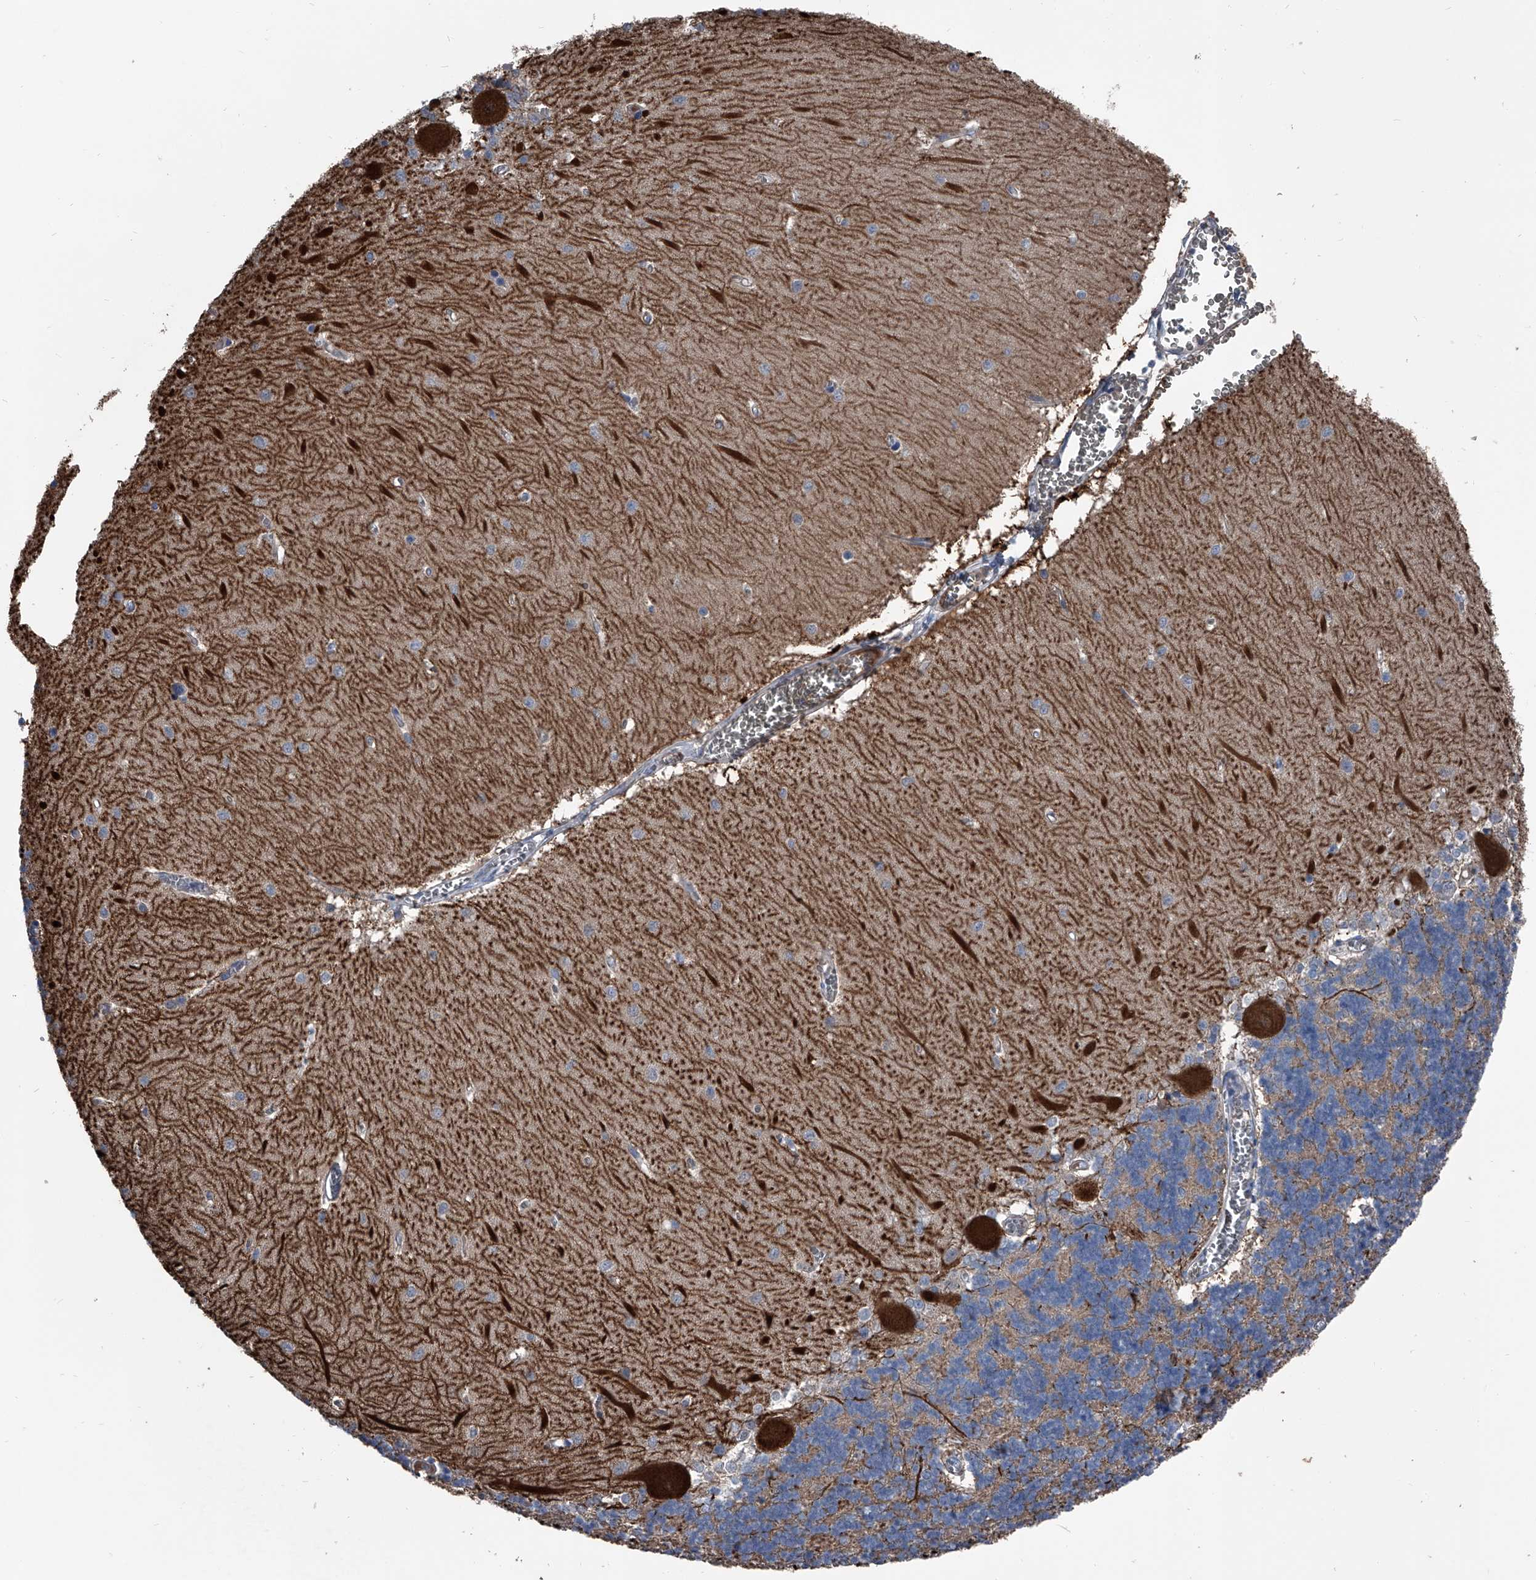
{"staining": {"intensity": "weak", "quantity": "<25%", "location": "cytoplasmic/membranous"}, "tissue": "cerebellum", "cell_type": "Cells in granular layer", "image_type": "normal", "snomed": [{"axis": "morphology", "description": "Normal tissue, NOS"}, {"axis": "topography", "description": "Cerebellum"}], "caption": "IHC of unremarkable cerebellum demonstrates no expression in cells in granular layer. (Immunohistochemistry (ihc), brightfield microscopy, high magnification).", "gene": "KIF13A", "patient": {"sex": "male", "age": 37}}